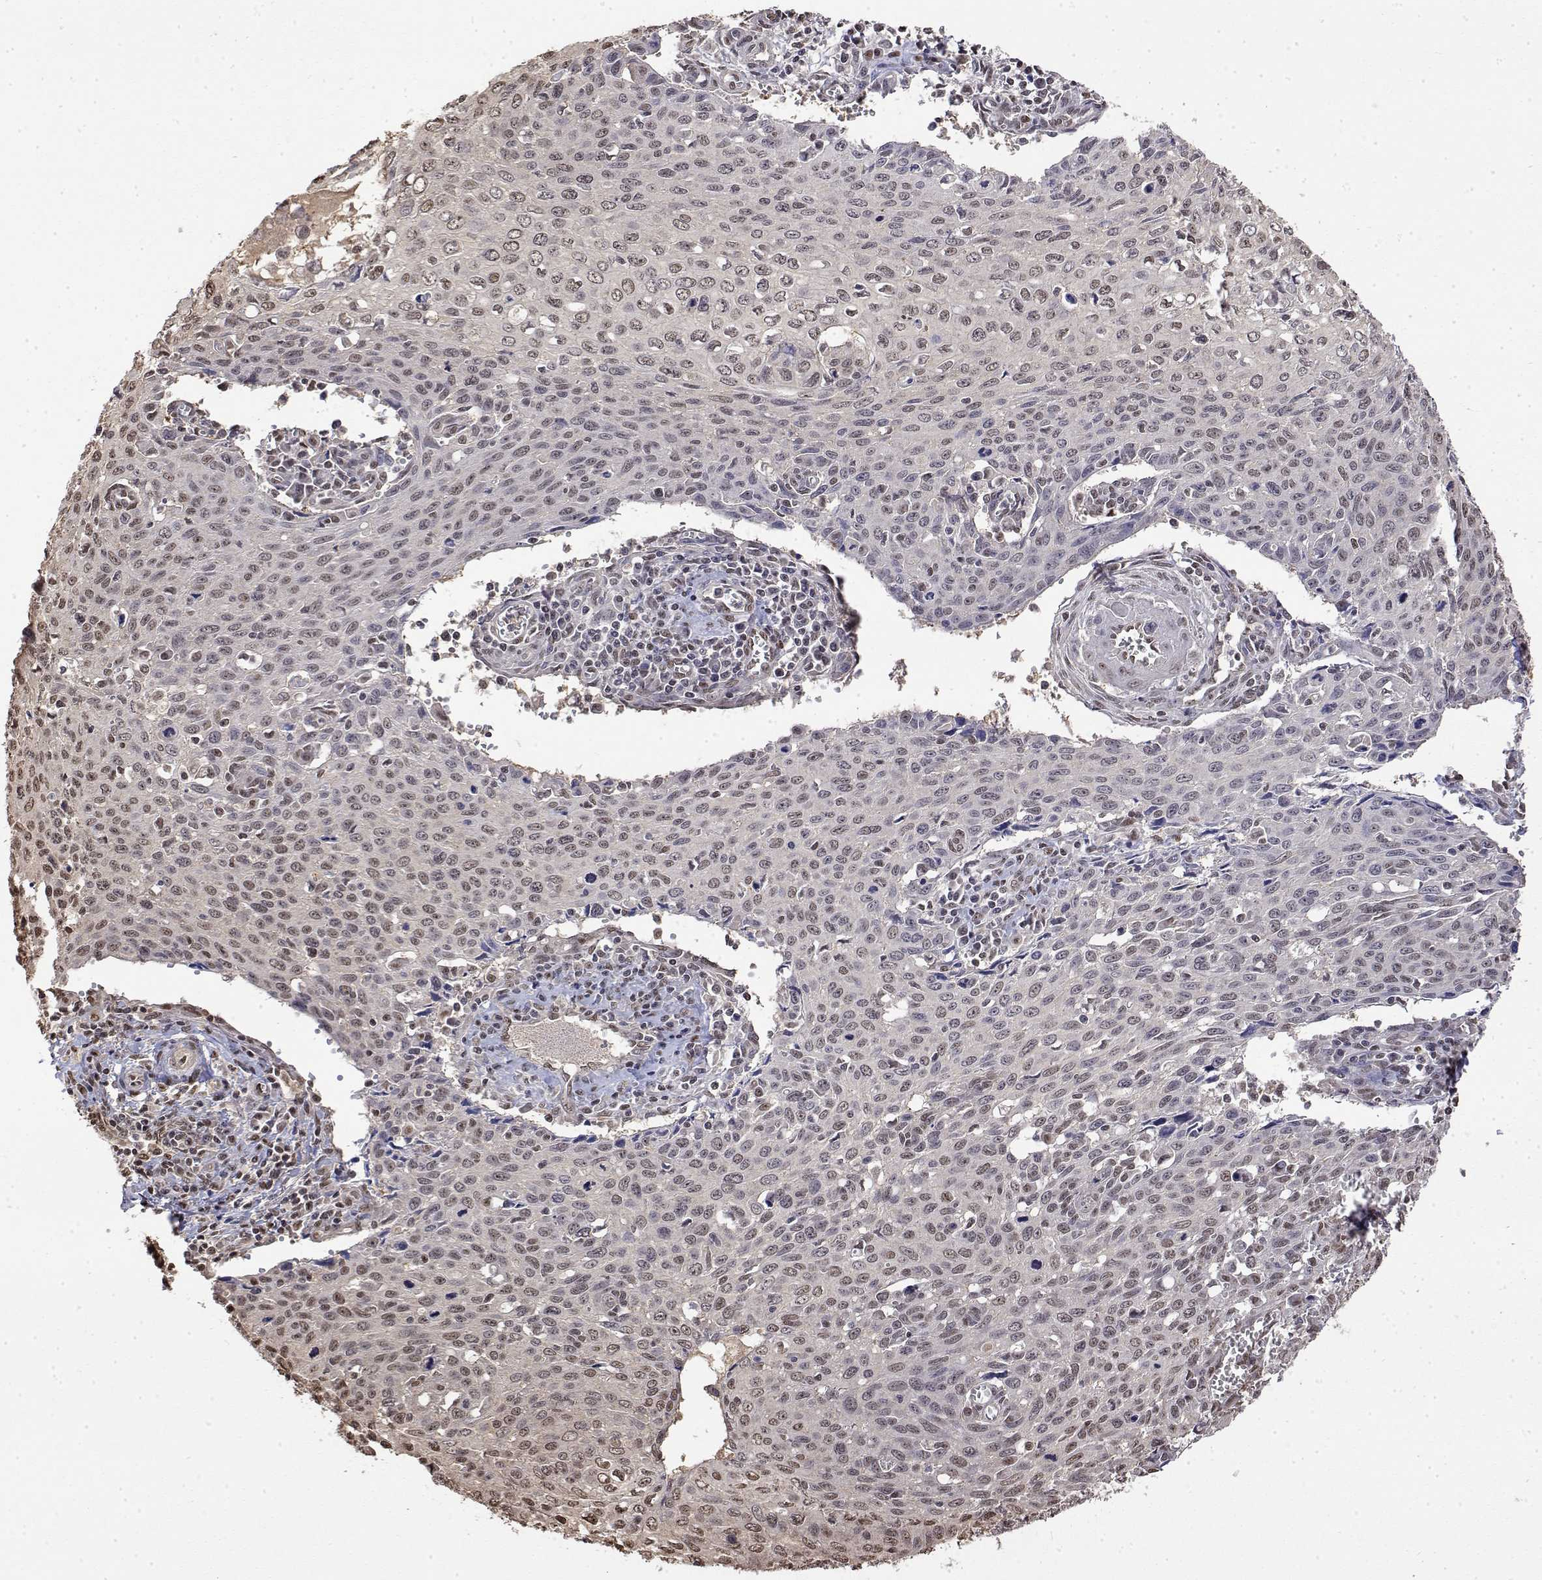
{"staining": {"intensity": "moderate", "quantity": ">75%", "location": "nuclear"}, "tissue": "cervical cancer", "cell_type": "Tumor cells", "image_type": "cancer", "snomed": [{"axis": "morphology", "description": "Squamous cell carcinoma, NOS"}, {"axis": "topography", "description": "Cervix"}], "caption": "Moderate nuclear expression is identified in about >75% of tumor cells in squamous cell carcinoma (cervical).", "gene": "TPI1", "patient": {"sex": "female", "age": 38}}